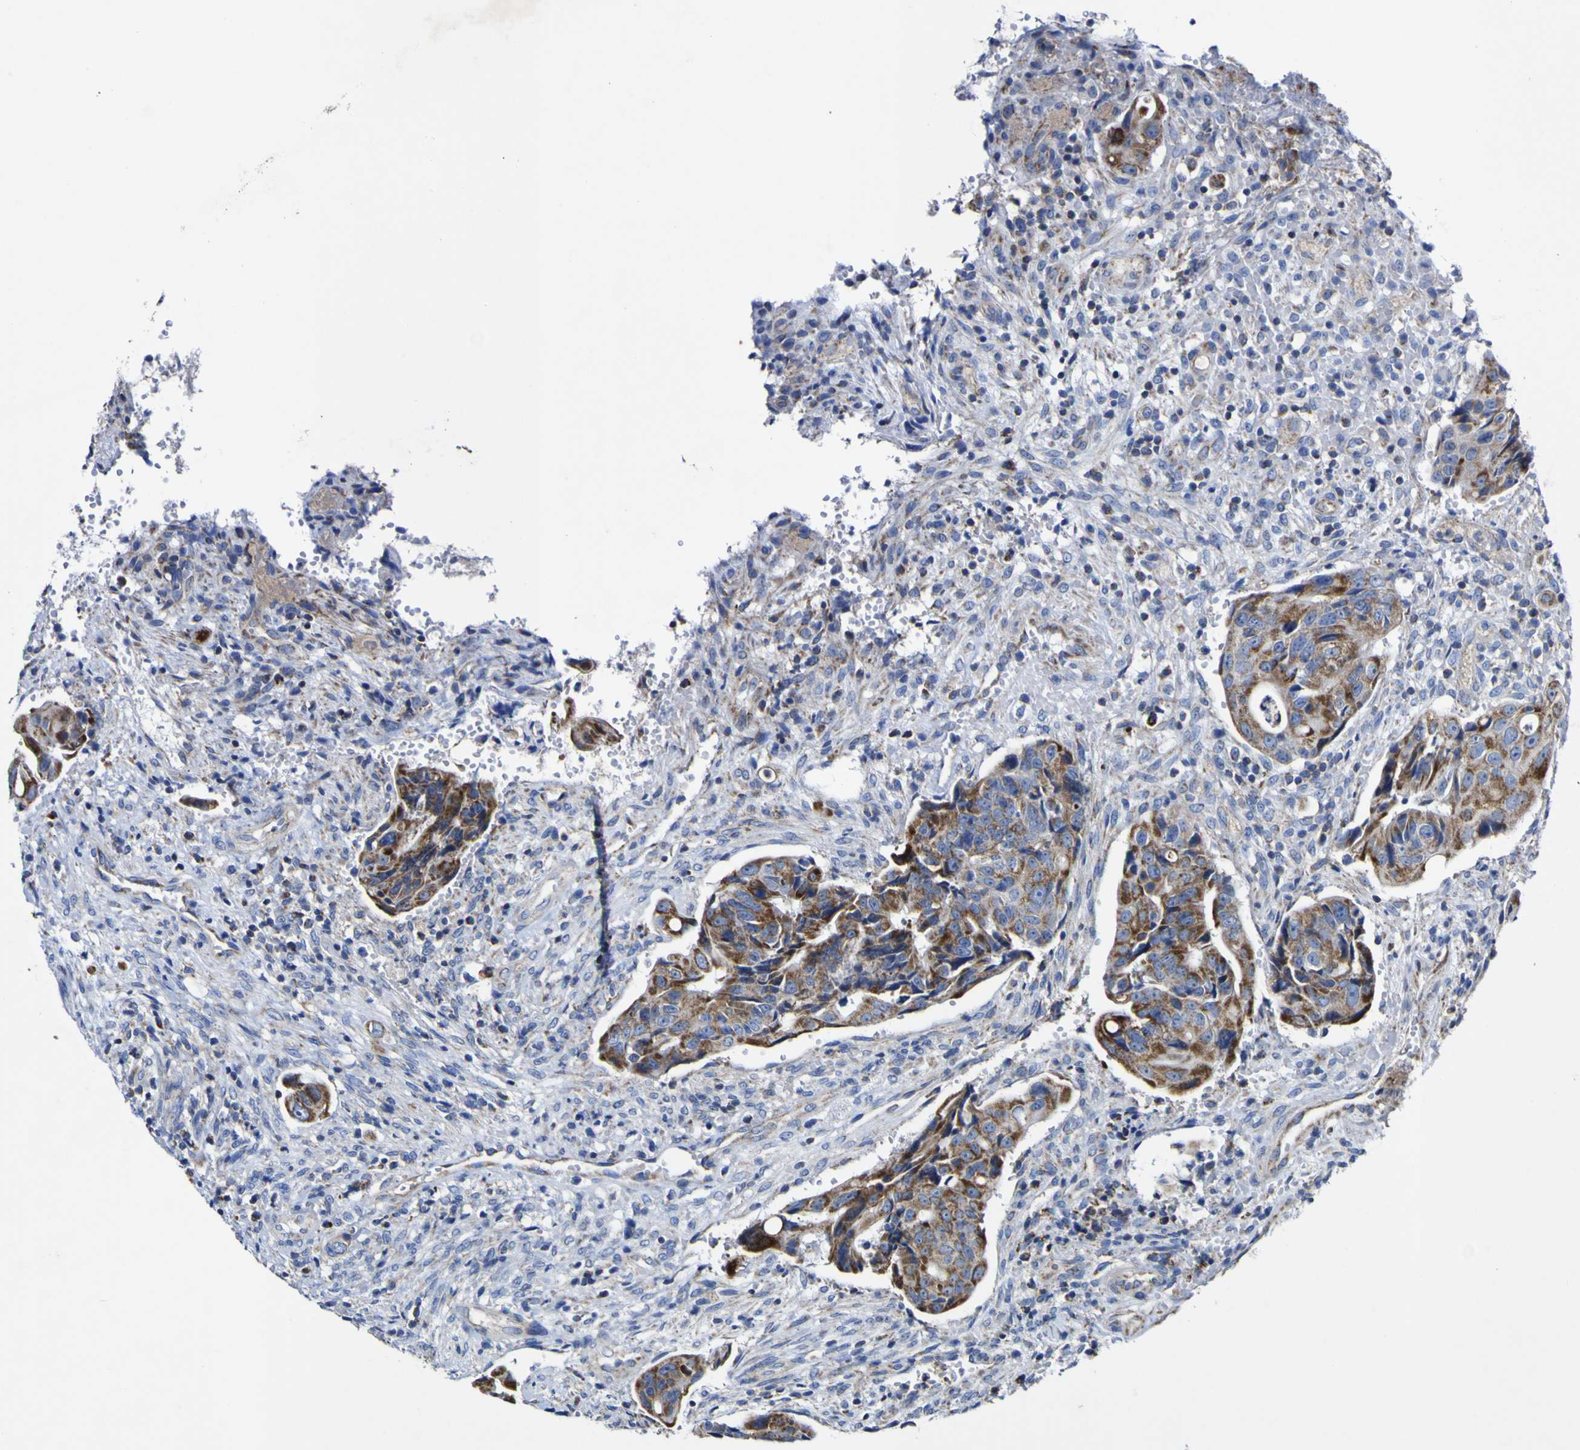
{"staining": {"intensity": "strong", "quantity": ">75%", "location": "cytoplasmic/membranous"}, "tissue": "colorectal cancer", "cell_type": "Tumor cells", "image_type": "cancer", "snomed": [{"axis": "morphology", "description": "Adenocarcinoma, NOS"}, {"axis": "topography", "description": "Colon"}], "caption": "The micrograph exhibits a brown stain indicating the presence of a protein in the cytoplasmic/membranous of tumor cells in adenocarcinoma (colorectal).", "gene": "CCDC90B", "patient": {"sex": "female", "age": 57}}